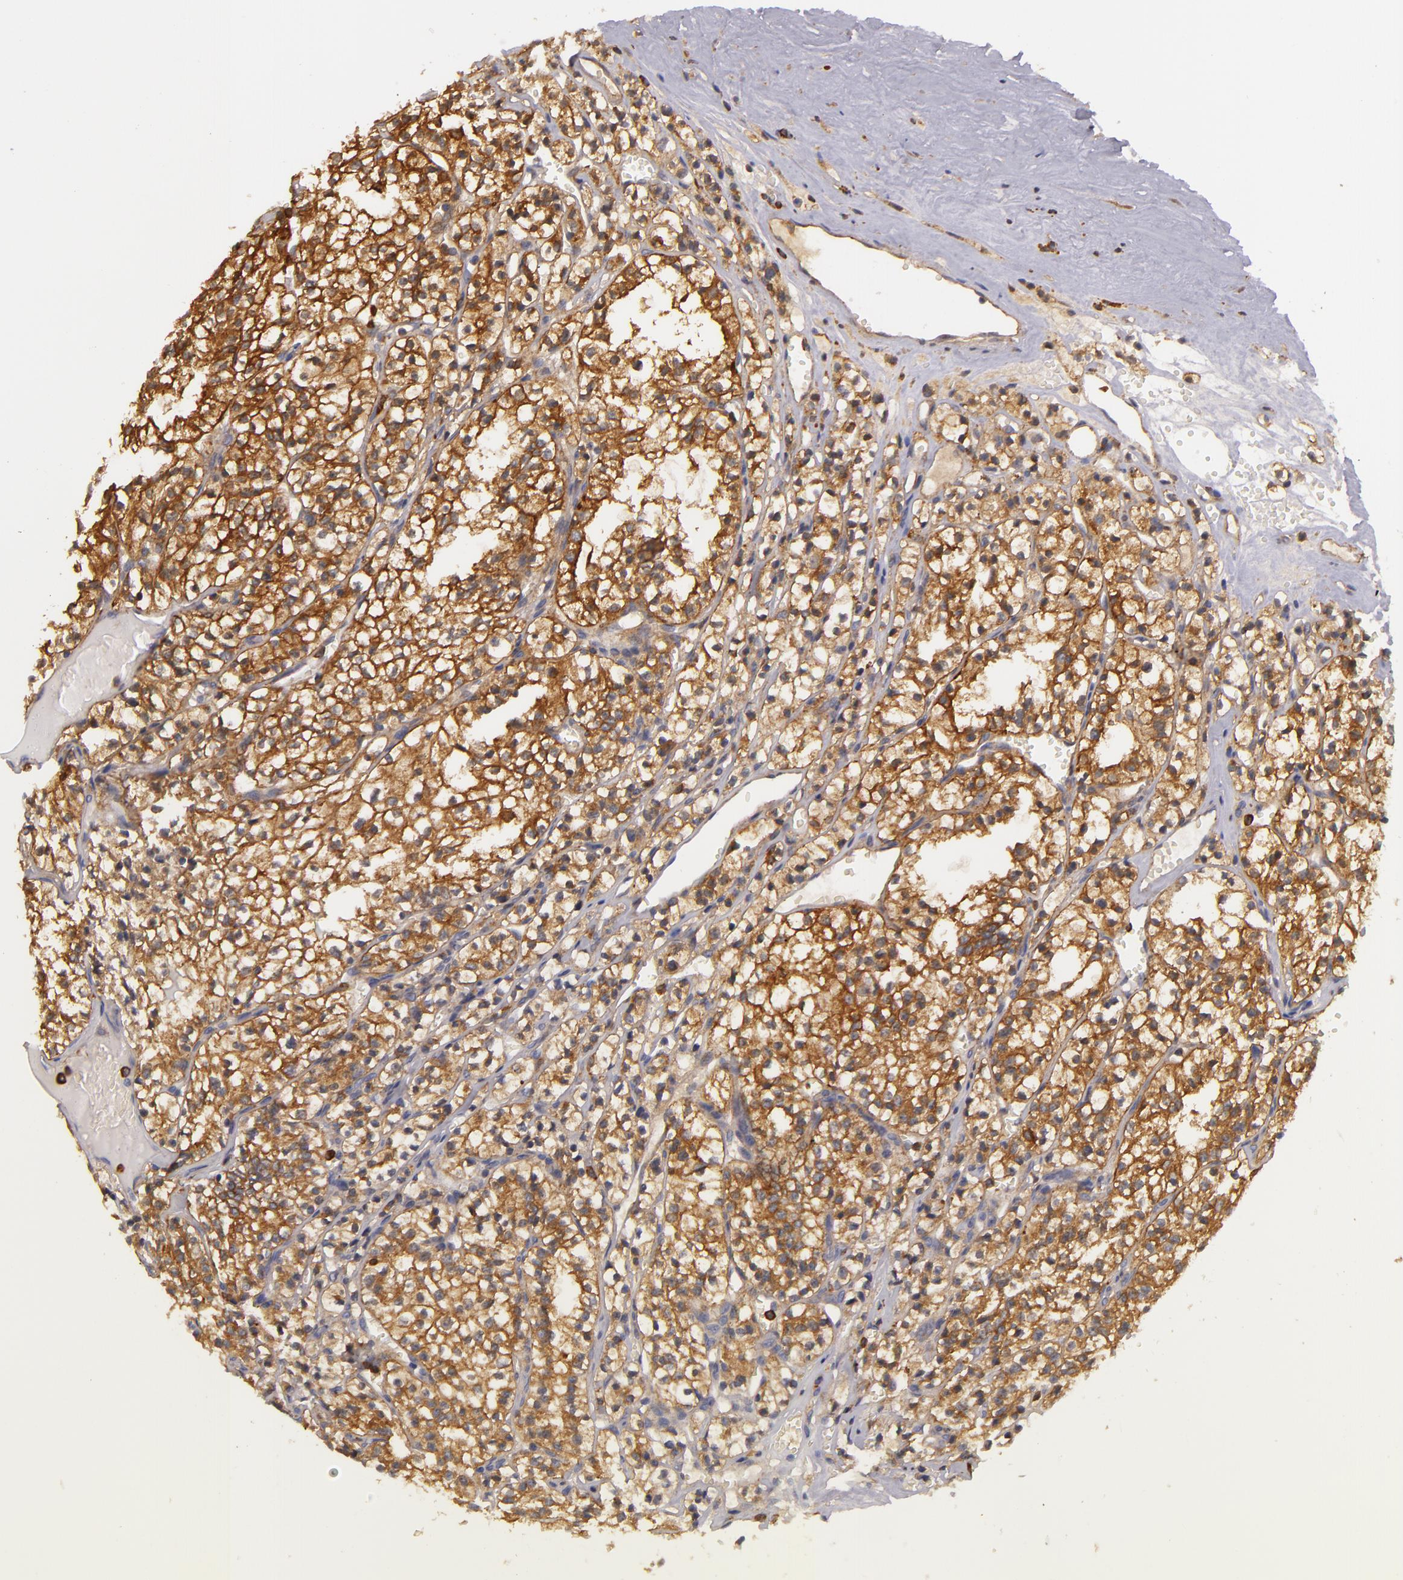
{"staining": {"intensity": "strong", "quantity": ">75%", "location": "cytoplasmic/membranous"}, "tissue": "renal cancer", "cell_type": "Tumor cells", "image_type": "cancer", "snomed": [{"axis": "morphology", "description": "Adenocarcinoma, NOS"}, {"axis": "topography", "description": "Kidney"}], "caption": "A high amount of strong cytoplasmic/membranous staining is present in about >75% of tumor cells in renal cancer (adenocarcinoma) tissue. (brown staining indicates protein expression, while blue staining denotes nuclei).", "gene": "TOM1", "patient": {"sex": "male", "age": 61}}